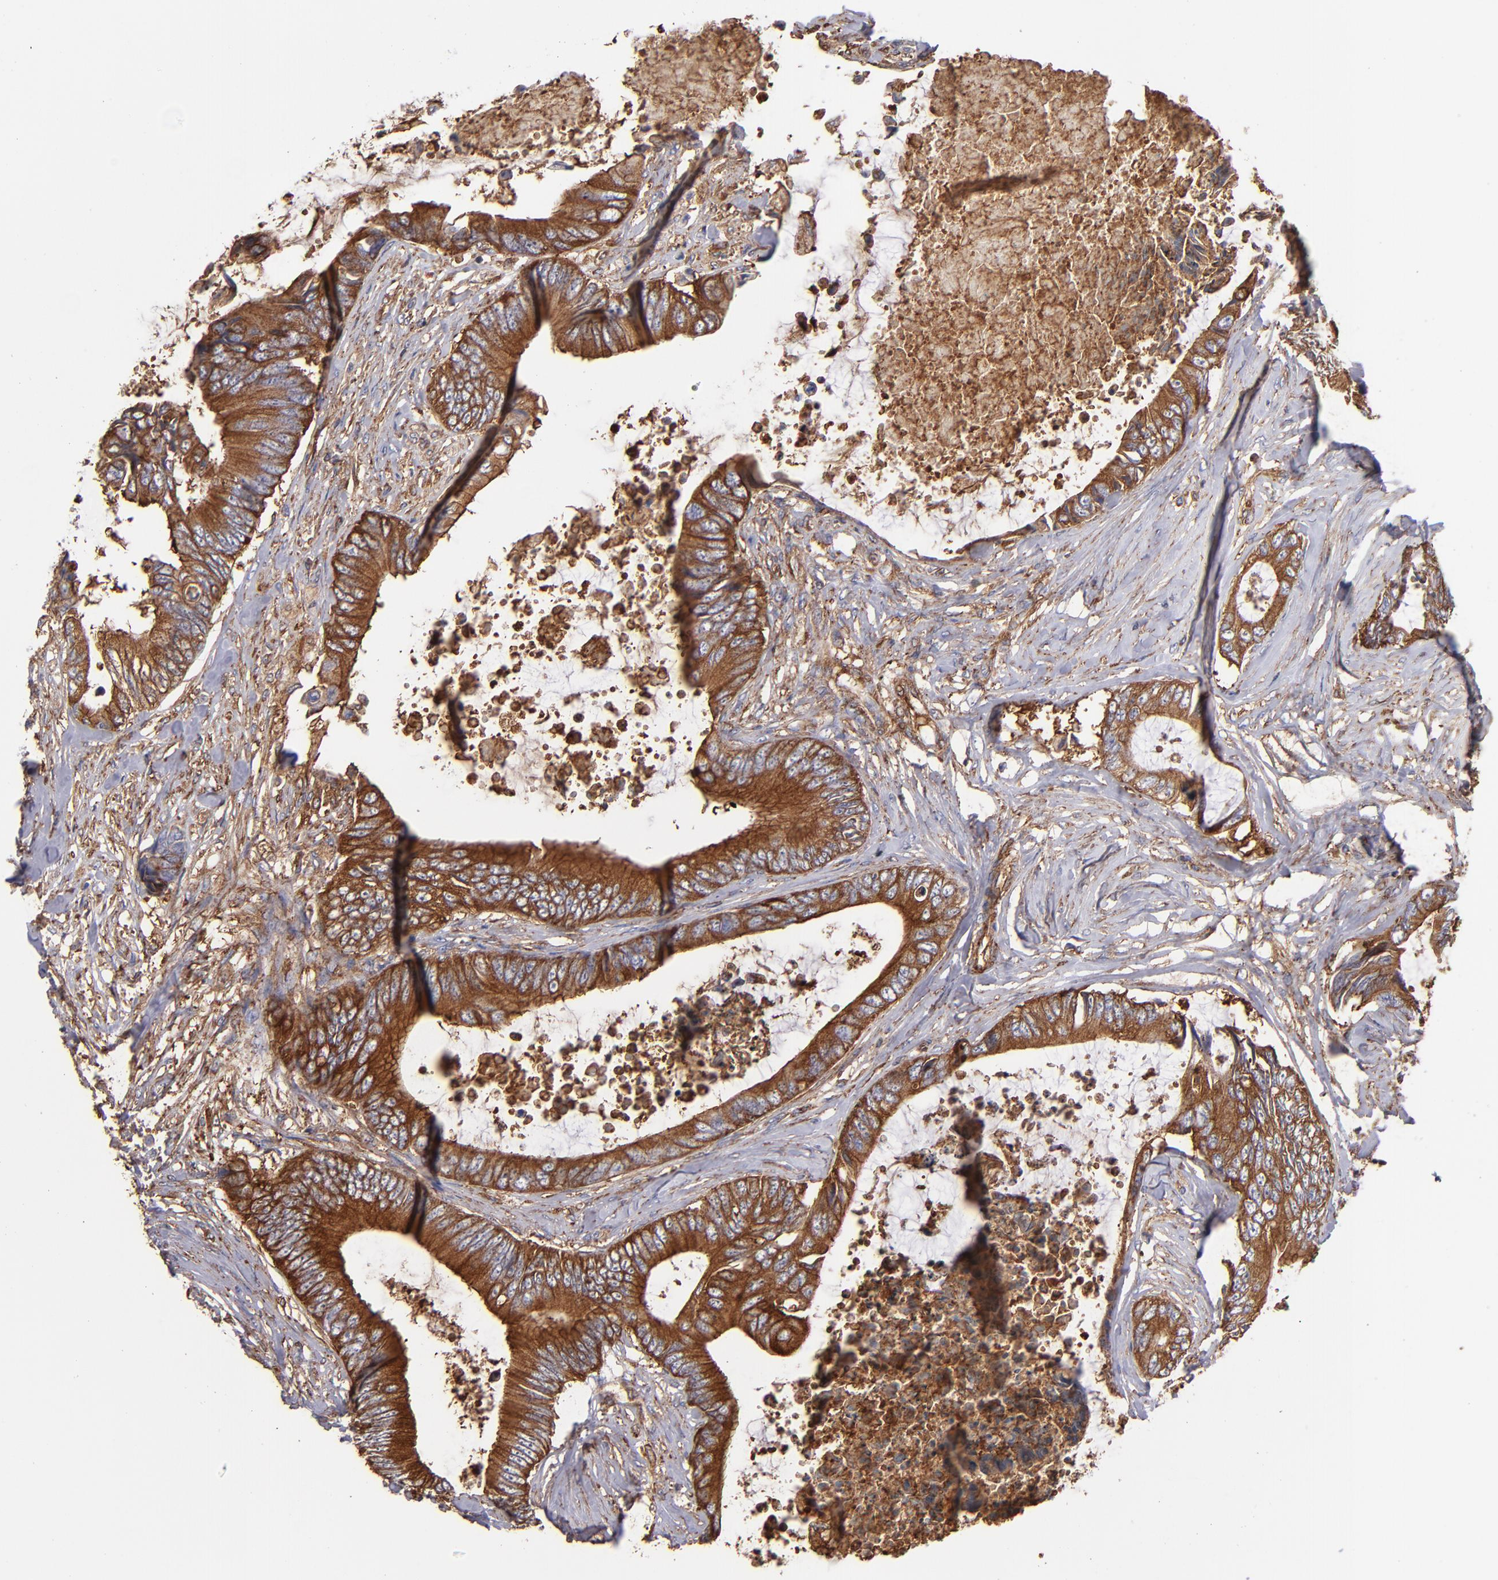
{"staining": {"intensity": "strong", "quantity": ">75%", "location": "cytoplasmic/membranous"}, "tissue": "colorectal cancer", "cell_type": "Tumor cells", "image_type": "cancer", "snomed": [{"axis": "morphology", "description": "Normal tissue, NOS"}, {"axis": "morphology", "description": "Adenocarcinoma, NOS"}, {"axis": "topography", "description": "Rectum"}, {"axis": "topography", "description": "Peripheral nerve tissue"}], "caption": "The immunohistochemical stain highlights strong cytoplasmic/membranous staining in tumor cells of colorectal cancer tissue.", "gene": "MVP", "patient": {"sex": "female", "age": 77}}